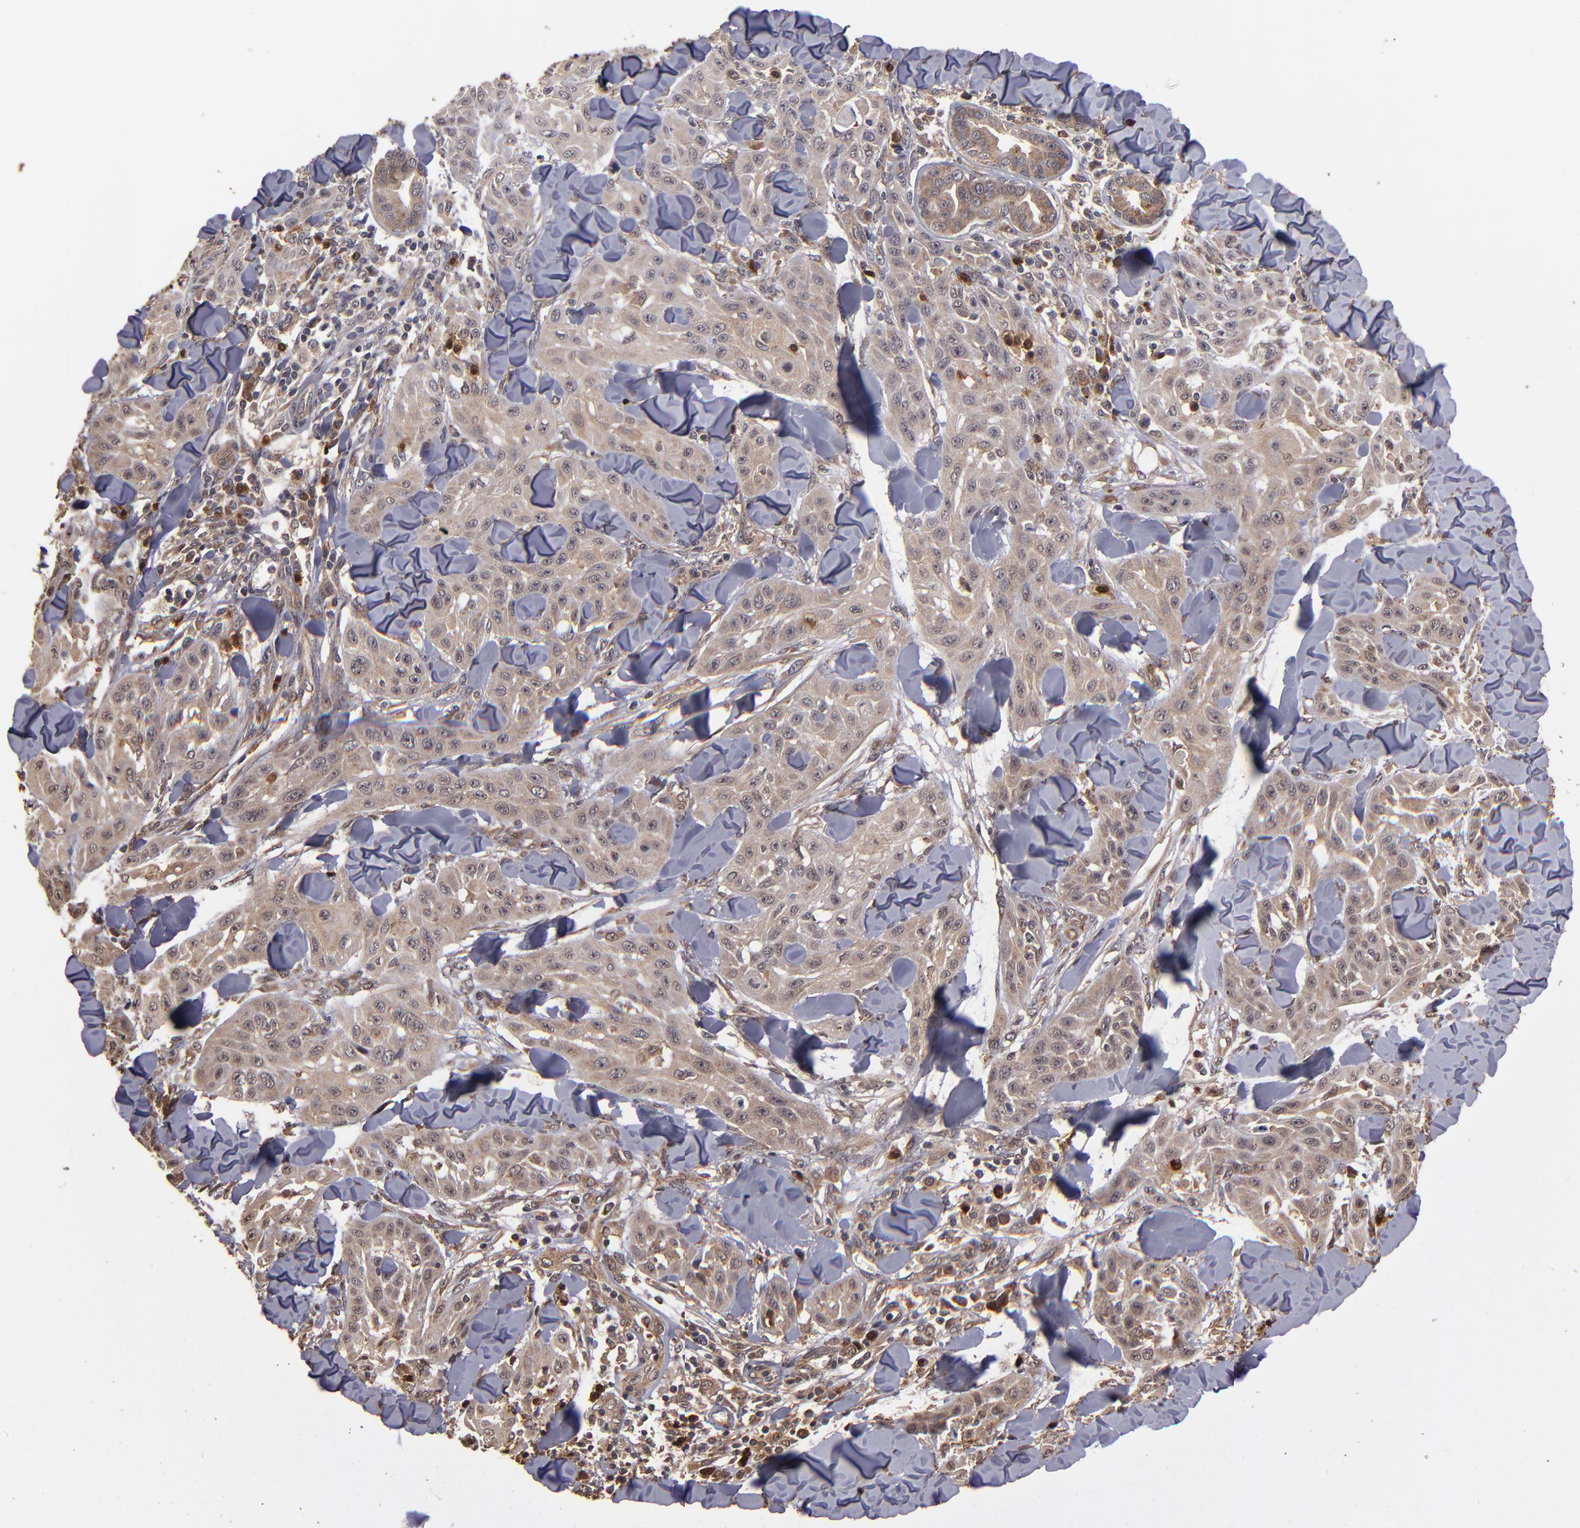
{"staining": {"intensity": "strong", "quantity": ">75%", "location": "cytoplasmic/membranous"}, "tissue": "skin cancer", "cell_type": "Tumor cells", "image_type": "cancer", "snomed": [{"axis": "morphology", "description": "Squamous cell carcinoma, NOS"}, {"axis": "topography", "description": "Skin"}], "caption": "Skin cancer tissue displays strong cytoplasmic/membranous positivity in approximately >75% of tumor cells", "gene": "NFE2L2", "patient": {"sex": "male", "age": 24}}